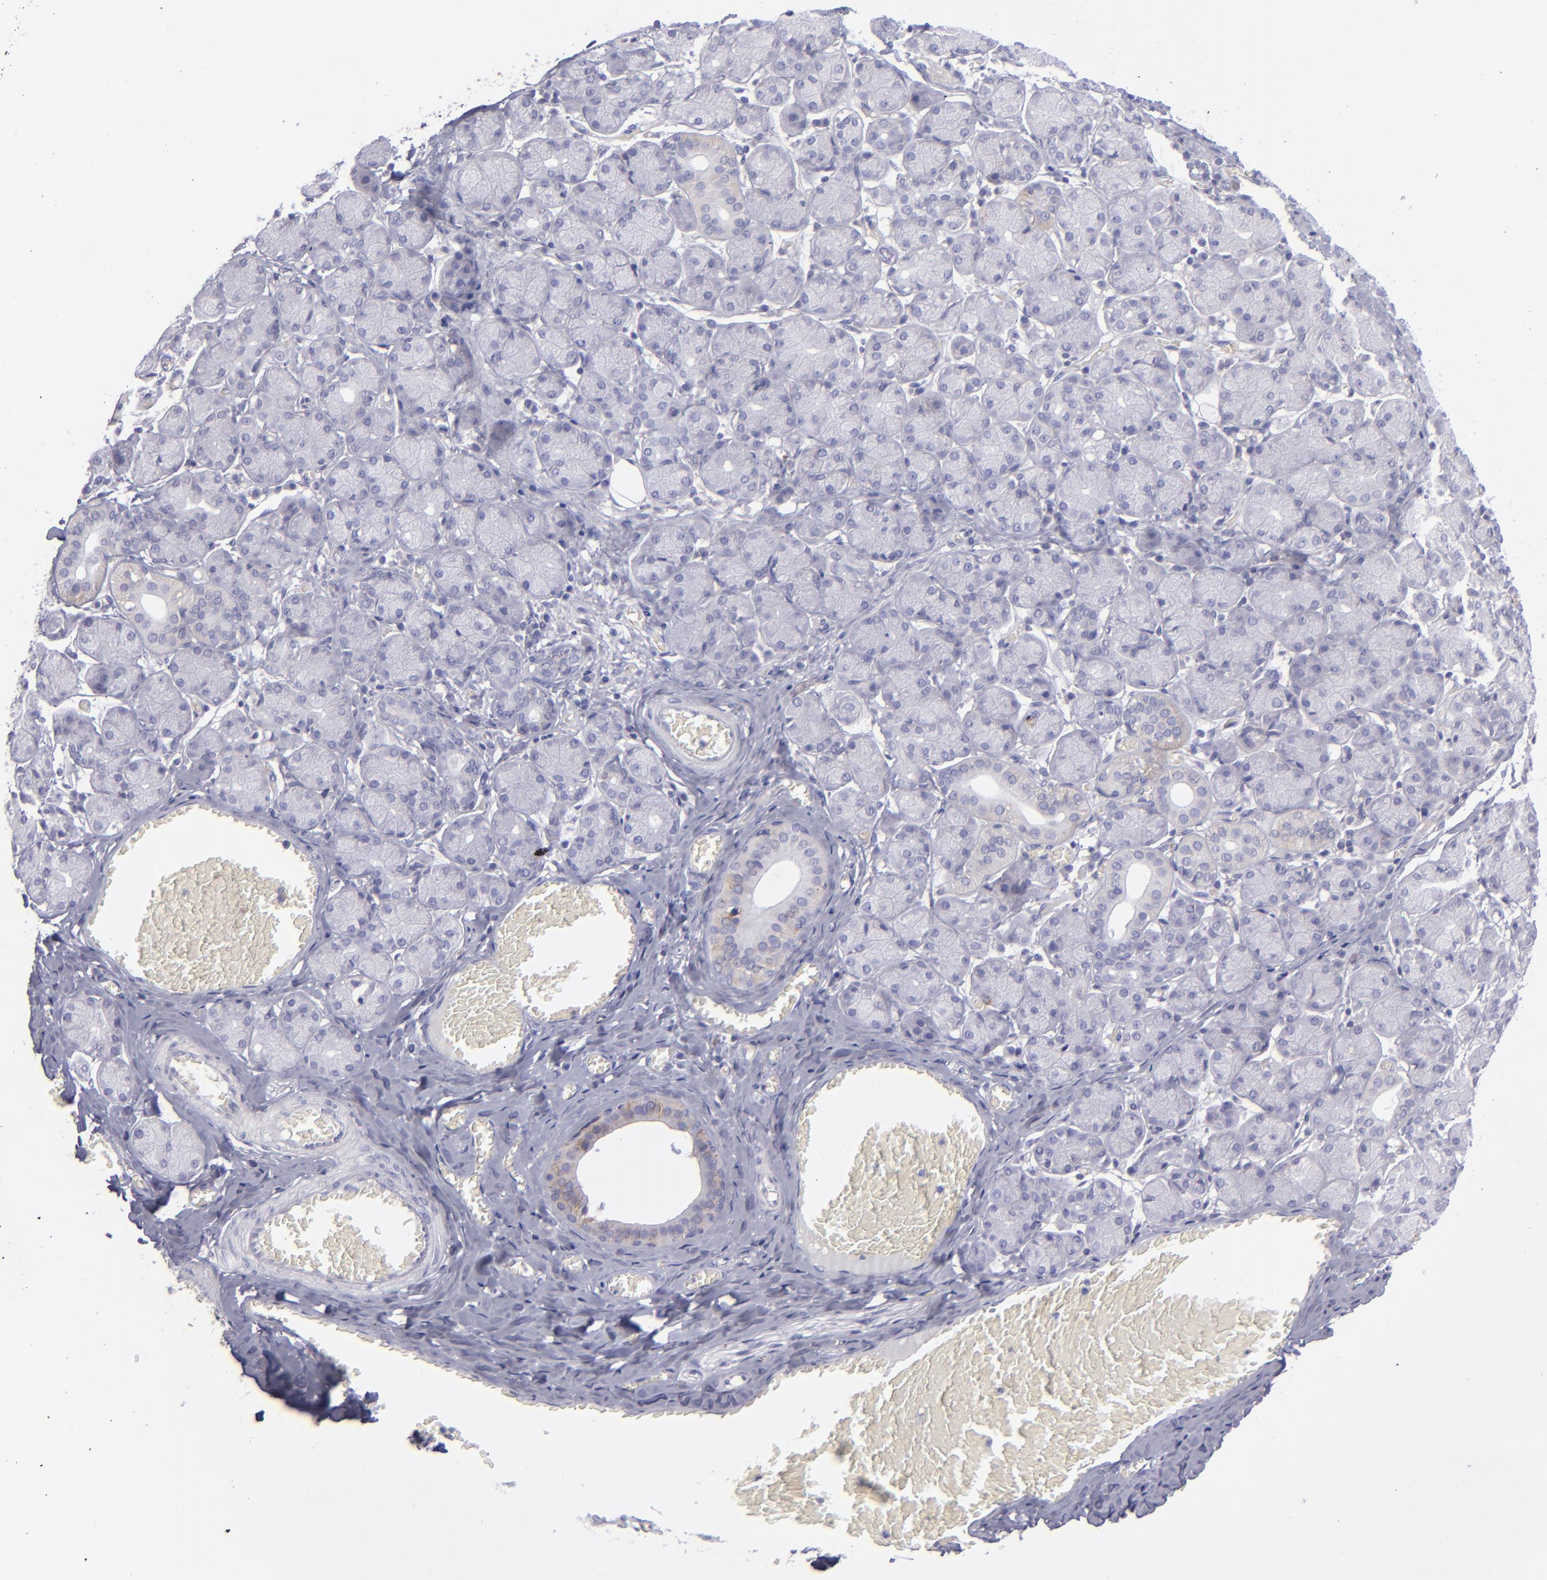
{"staining": {"intensity": "weak", "quantity": "<25%", "location": "cytoplasmic/membranous"}, "tissue": "salivary gland", "cell_type": "Glandular cells", "image_type": "normal", "snomed": [{"axis": "morphology", "description": "Normal tissue, NOS"}, {"axis": "topography", "description": "Salivary gland"}], "caption": "Glandular cells show no significant protein expression in normal salivary gland. (Stains: DAB immunohistochemistry with hematoxylin counter stain, Microscopy: brightfield microscopy at high magnification).", "gene": "BSG", "patient": {"sex": "female", "age": 24}}